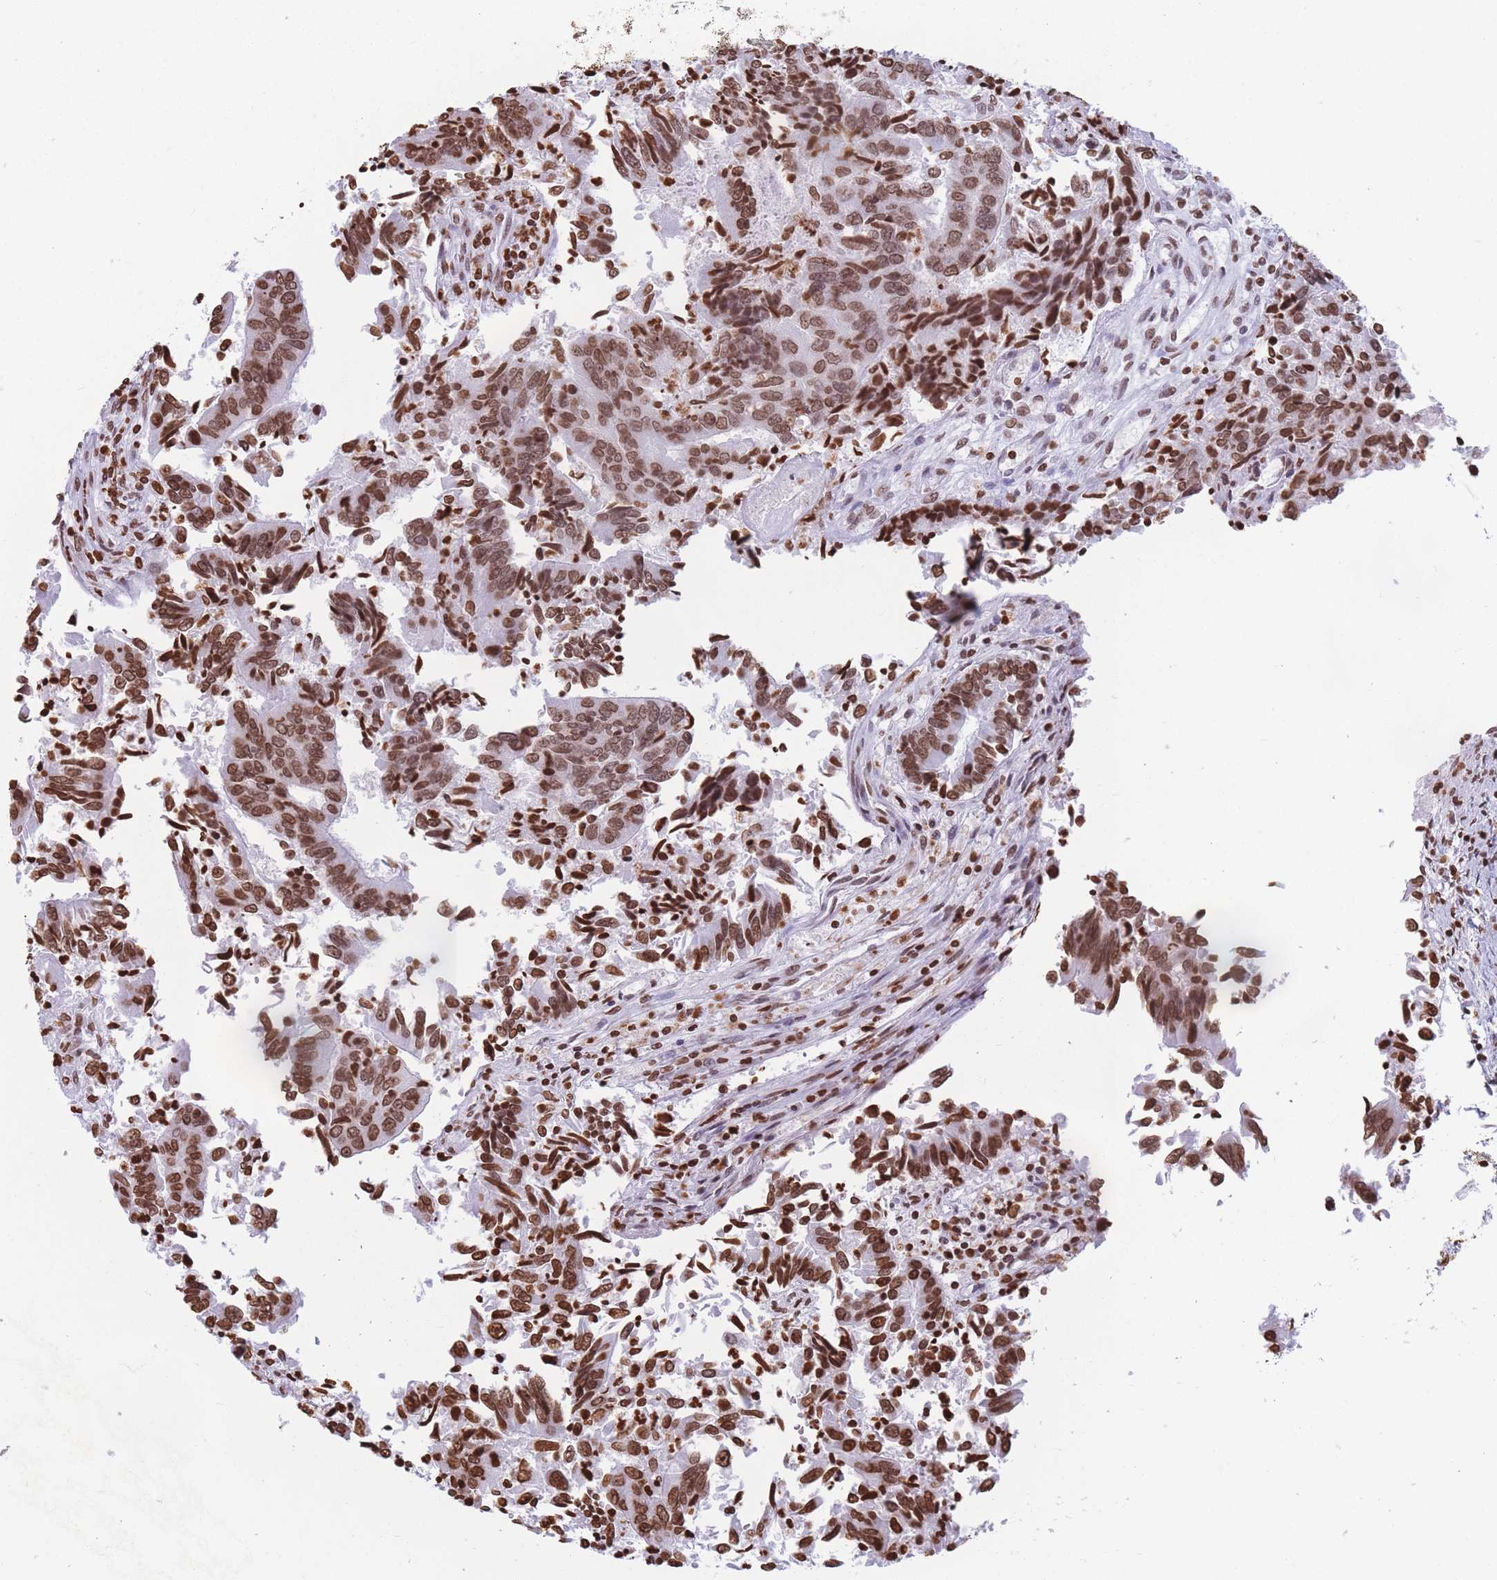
{"staining": {"intensity": "moderate", "quantity": ">75%", "location": "nuclear"}, "tissue": "colorectal cancer", "cell_type": "Tumor cells", "image_type": "cancer", "snomed": [{"axis": "morphology", "description": "Adenocarcinoma, NOS"}, {"axis": "topography", "description": "Colon"}], "caption": "Protein analysis of colorectal cancer tissue reveals moderate nuclear positivity in about >75% of tumor cells. (DAB (3,3'-diaminobenzidine) IHC with brightfield microscopy, high magnification).", "gene": "RYK", "patient": {"sex": "female", "age": 67}}